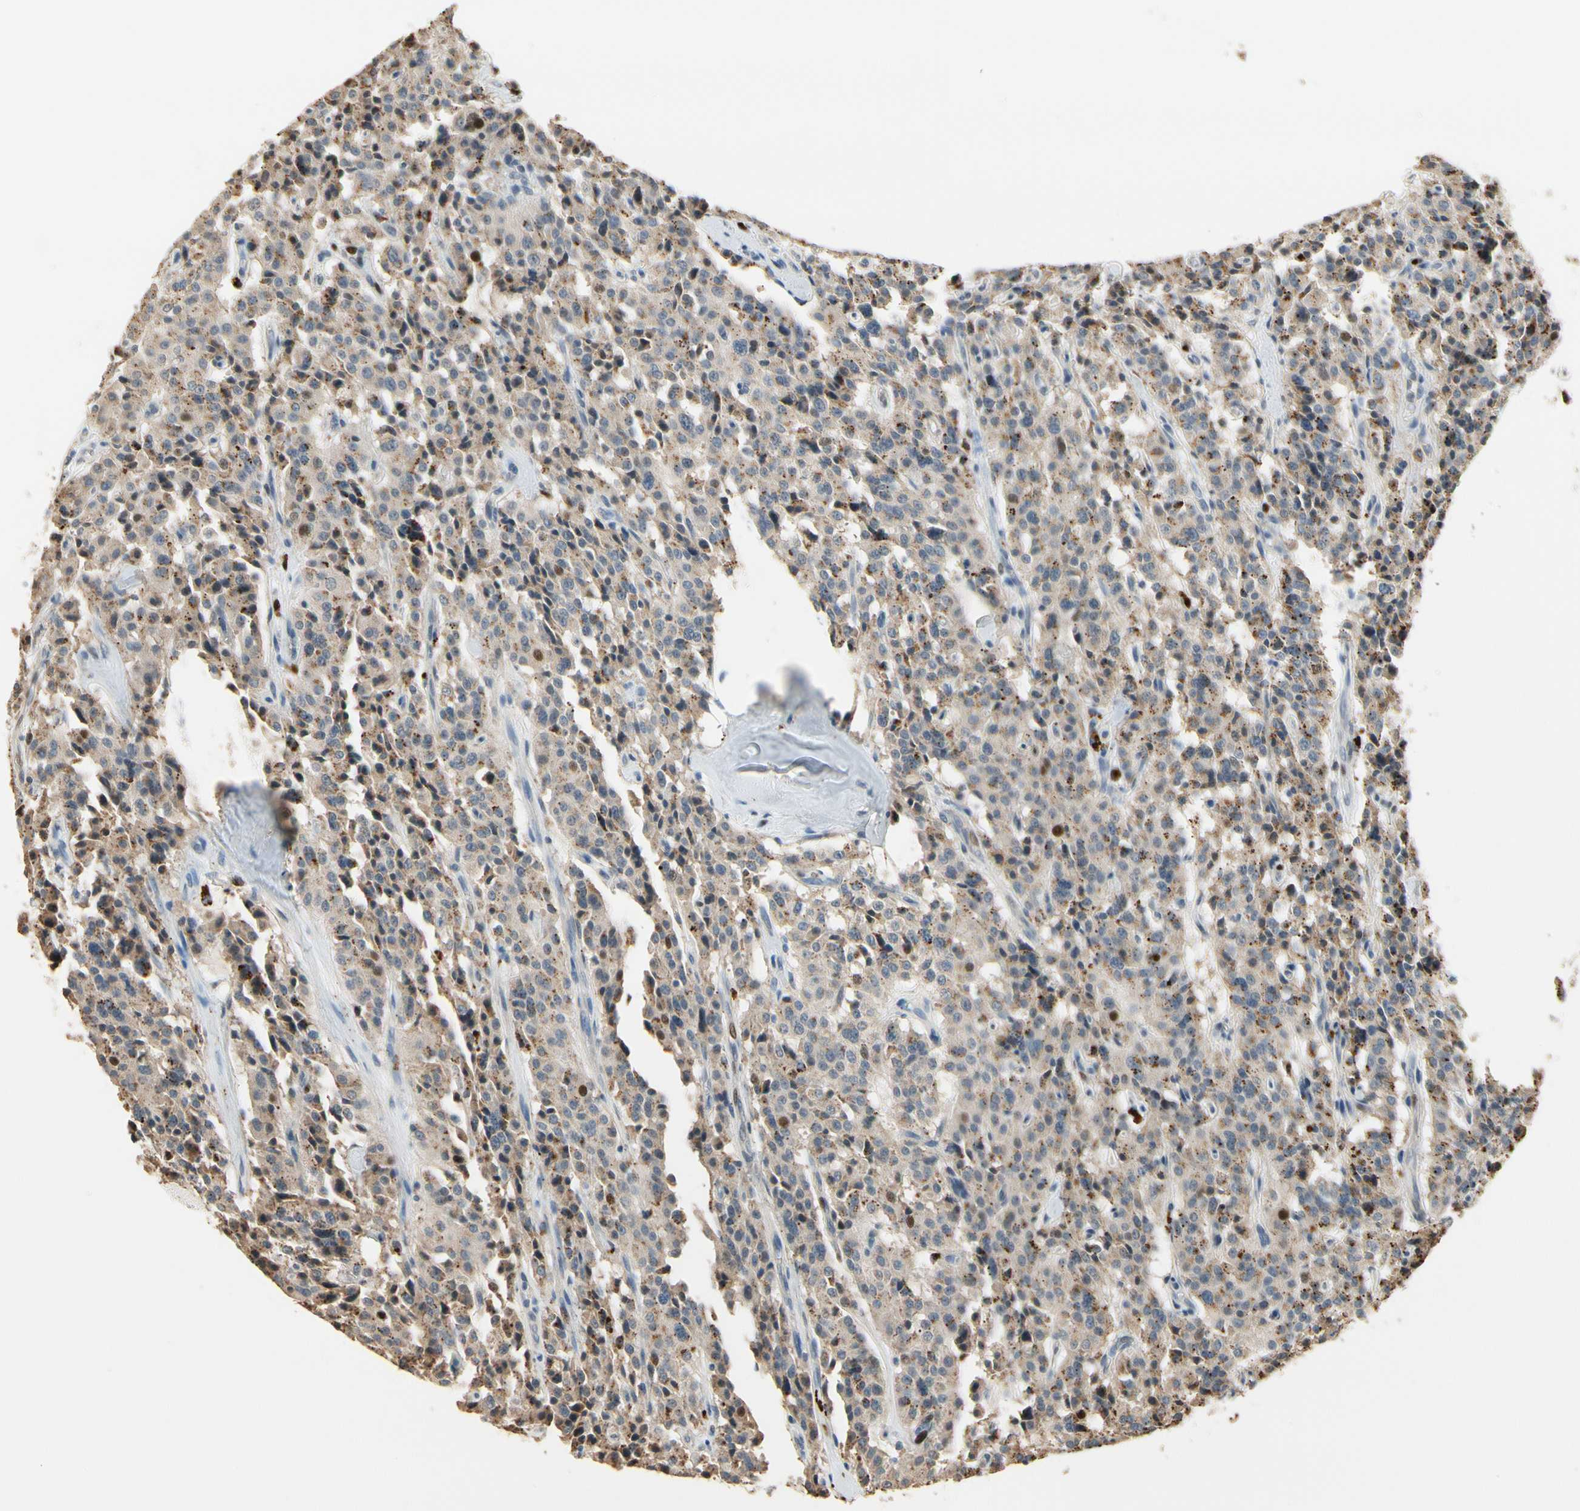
{"staining": {"intensity": "moderate", "quantity": "25%-75%", "location": "cytoplasmic/membranous,nuclear"}, "tissue": "carcinoid", "cell_type": "Tumor cells", "image_type": "cancer", "snomed": [{"axis": "morphology", "description": "Carcinoid, malignant, NOS"}, {"axis": "topography", "description": "Lung"}], "caption": "Carcinoid stained with immunohistochemistry demonstrates moderate cytoplasmic/membranous and nuclear expression in approximately 25%-75% of tumor cells. The protein of interest is shown in brown color, while the nuclei are stained blue.", "gene": "ZKSCAN4", "patient": {"sex": "male", "age": 30}}